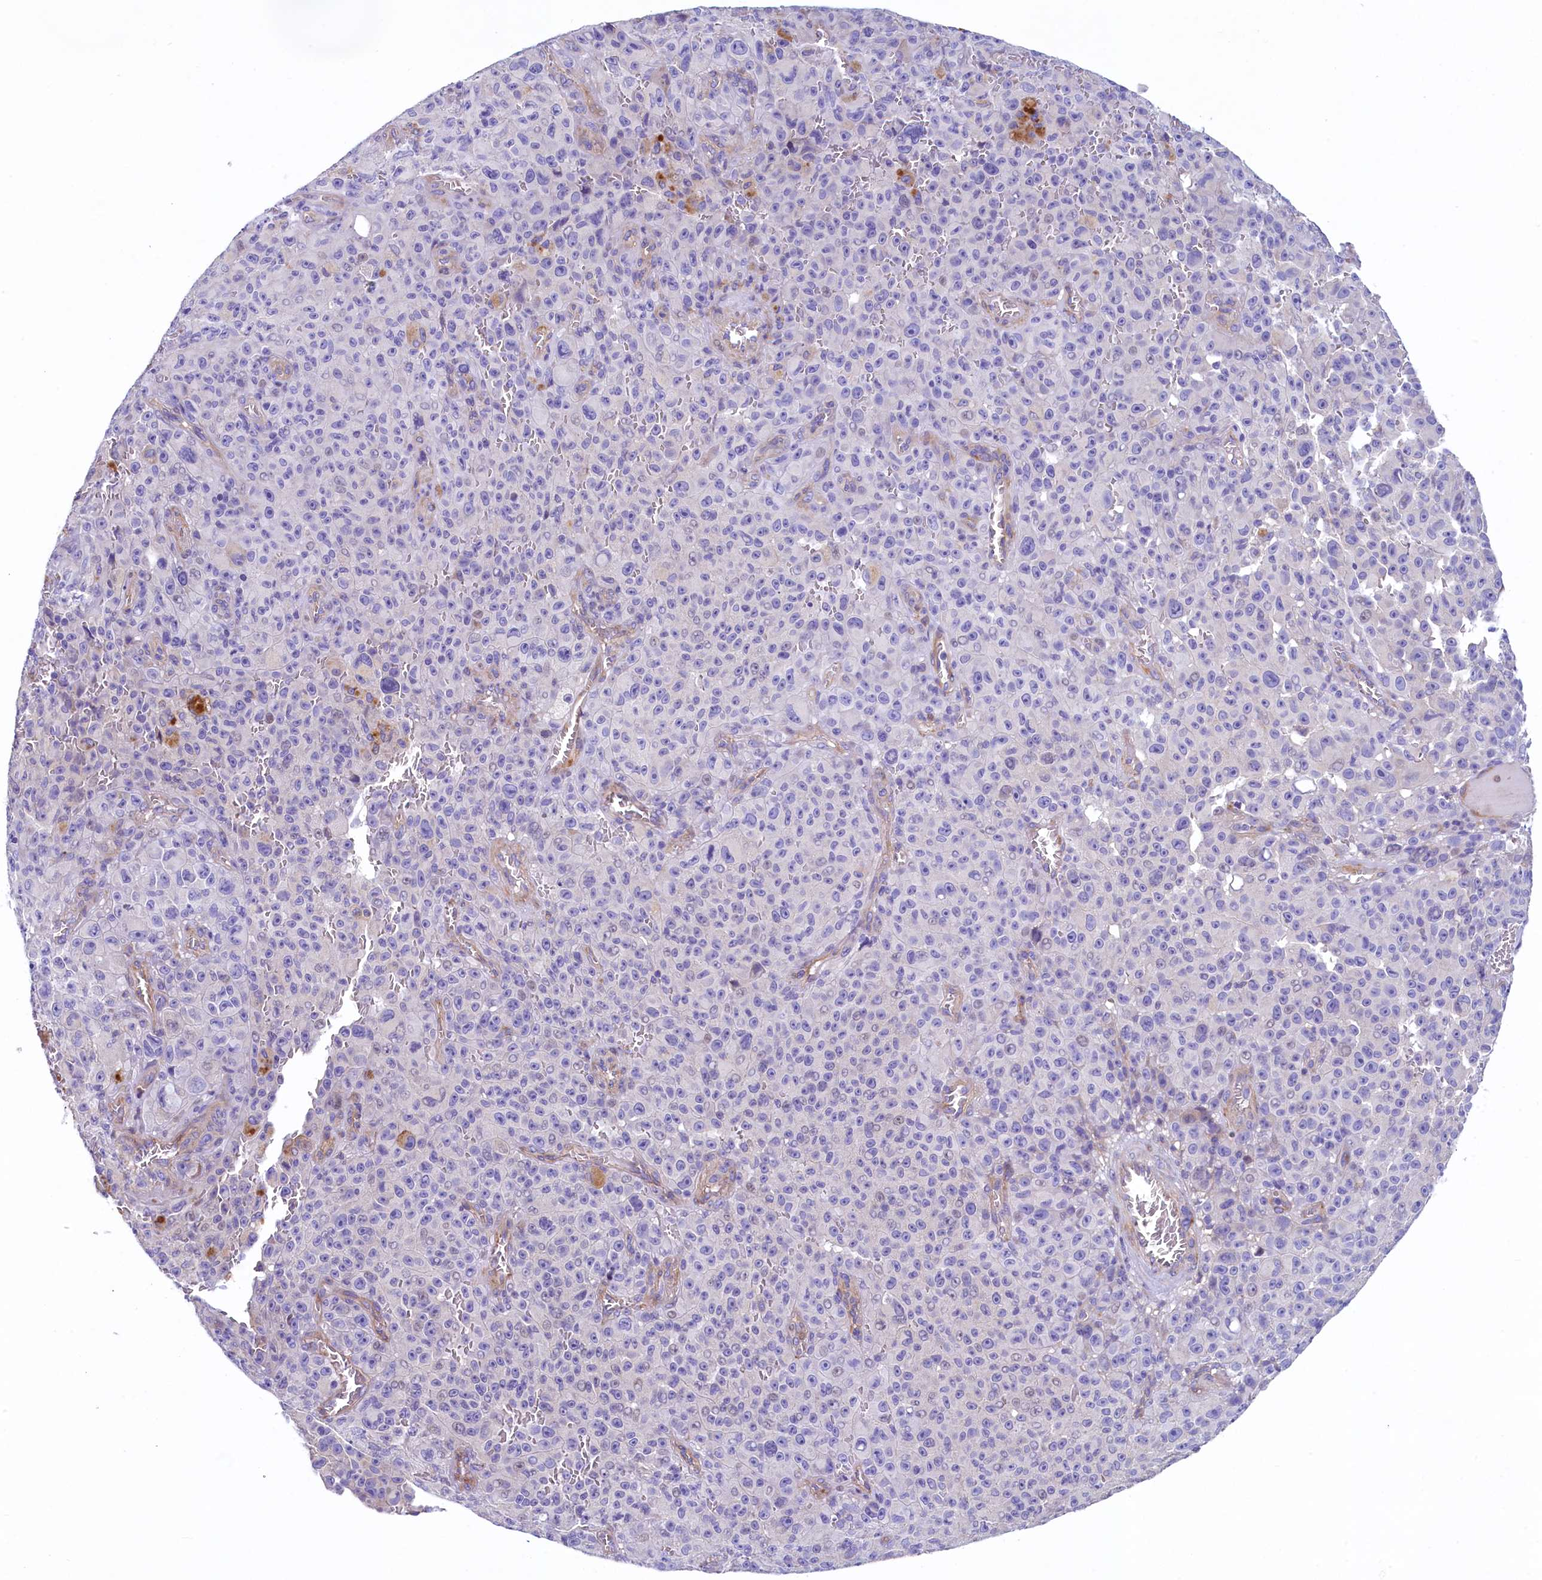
{"staining": {"intensity": "negative", "quantity": "none", "location": "none"}, "tissue": "melanoma", "cell_type": "Tumor cells", "image_type": "cancer", "snomed": [{"axis": "morphology", "description": "Malignant melanoma, NOS"}, {"axis": "topography", "description": "Skin"}], "caption": "Photomicrograph shows no protein expression in tumor cells of malignant melanoma tissue.", "gene": "KRBOX5", "patient": {"sex": "female", "age": 82}}